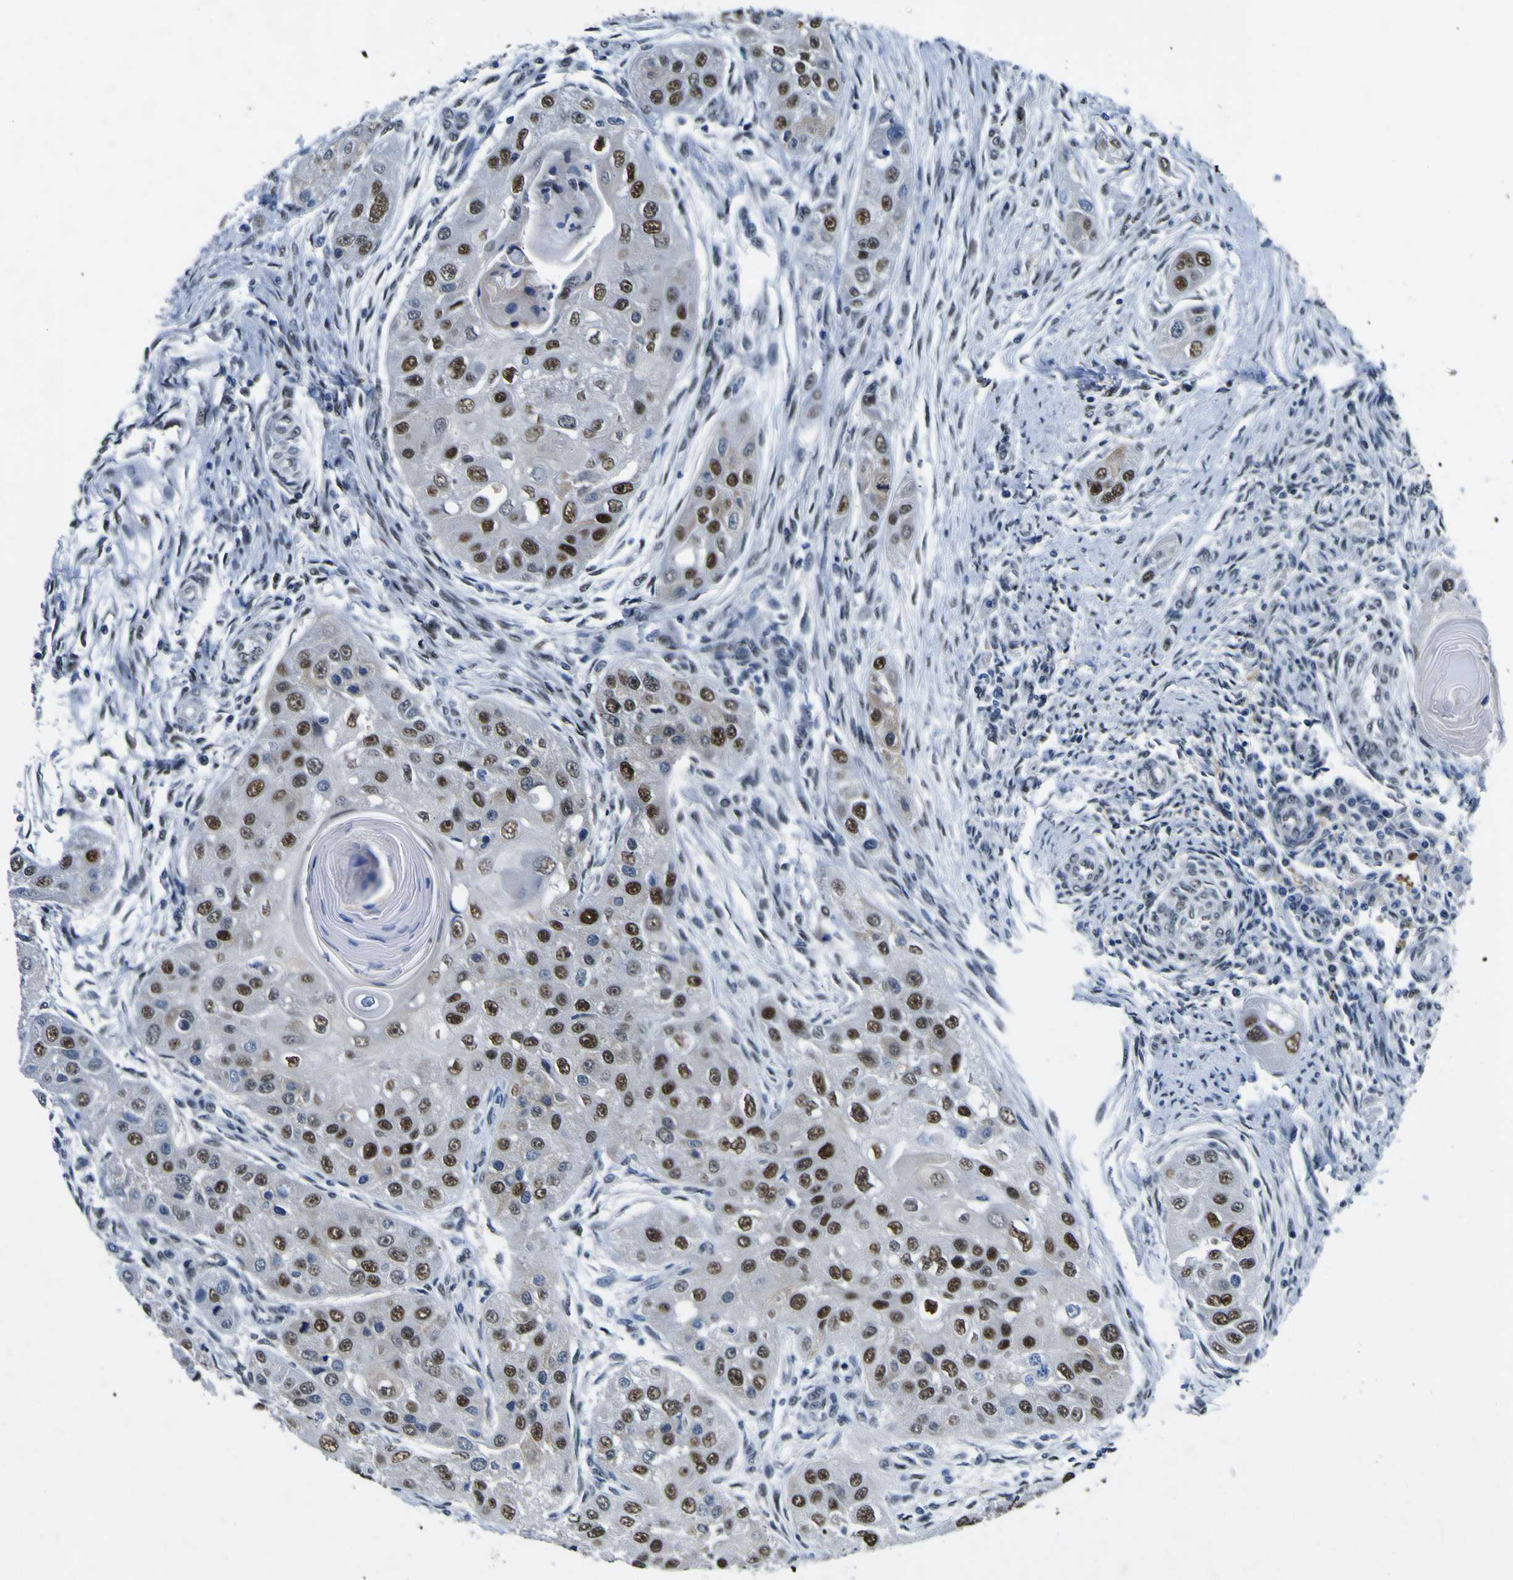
{"staining": {"intensity": "strong", "quantity": ">75%", "location": "nuclear"}, "tissue": "head and neck cancer", "cell_type": "Tumor cells", "image_type": "cancer", "snomed": [{"axis": "morphology", "description": "Normal tissue, NOS"}, {"axis": "morphology", "description": "Squamous cell carcinoma, NOS"}, {"axis": "topography", "description": "Skeletal muscle"}, {"axis": "topography", "description": "Head-Neck"}], "caption": "Immunohistochemistry (IHC) of human head and neck squamous cell carcinoma displays high levels of strong nuclear staining in about >75% of tumor cells.", "gene": "CUL4B", "patient": {"sex": "male", "age": 51}}